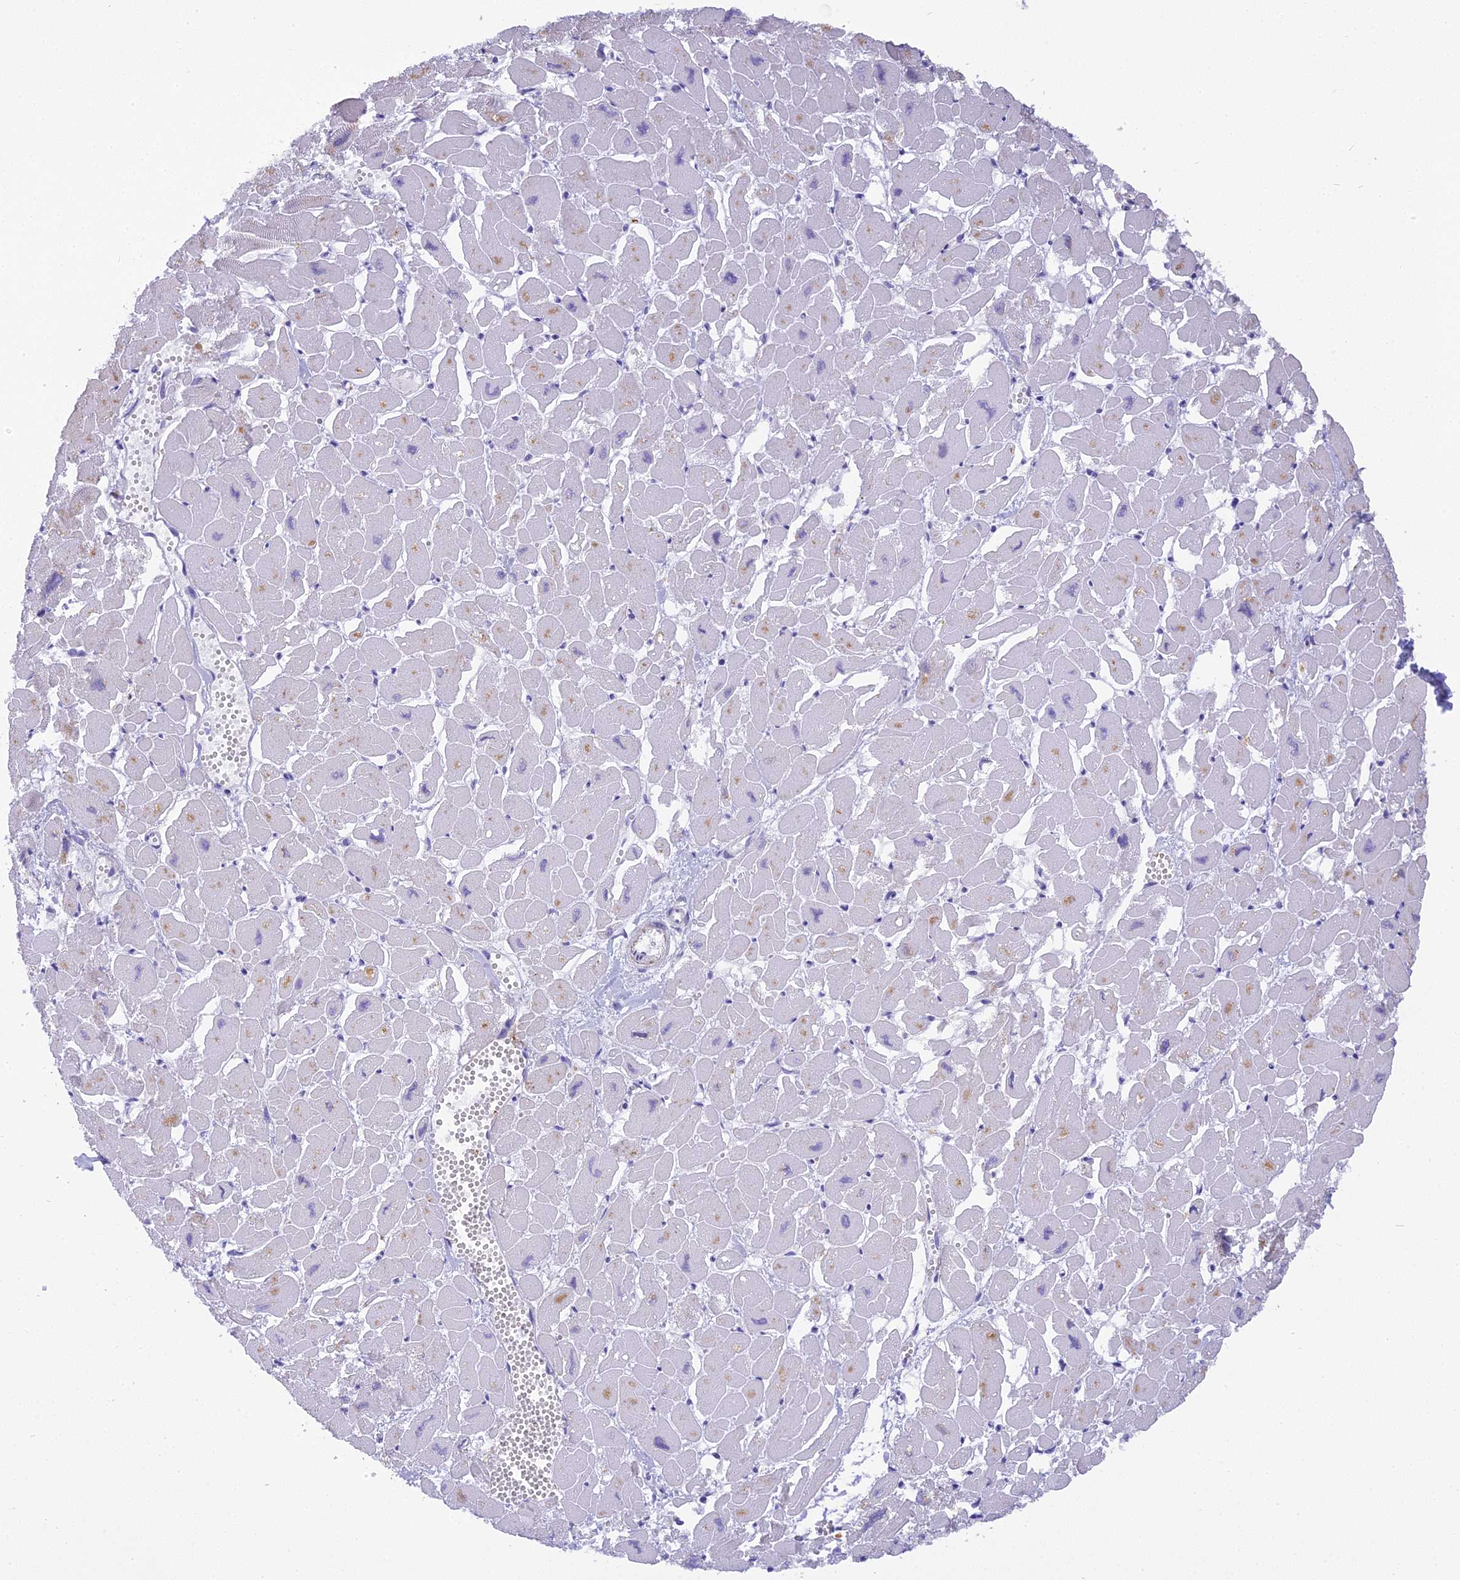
{"staining": {"intensity": "weak", "quantity": "<25%", "location": "cytoplasmic/membranous"}, "tissue": "heart muscle", "cell_type": "Cardiomyocytes", "image_type": "normal", "snomed": [{"axis": "morphology", "description": "Normal tissue, NOS"}, {"axis": "topography", "description": "Heart"}], "caption": "High power microscopy image of an immunohistochemistry (IHC) histopathology image of normal heart muscle, revealing no significant expression in cardiomyocytes. (Stains: DAB (3,3'-diaminobenzidine) immunohistochemistry with hematoxylin counter stain, Microscopy: brightfield microscopy at high magnification).", "gene": "FNIP2", "patient": {"sex": "male", "age": 54}}